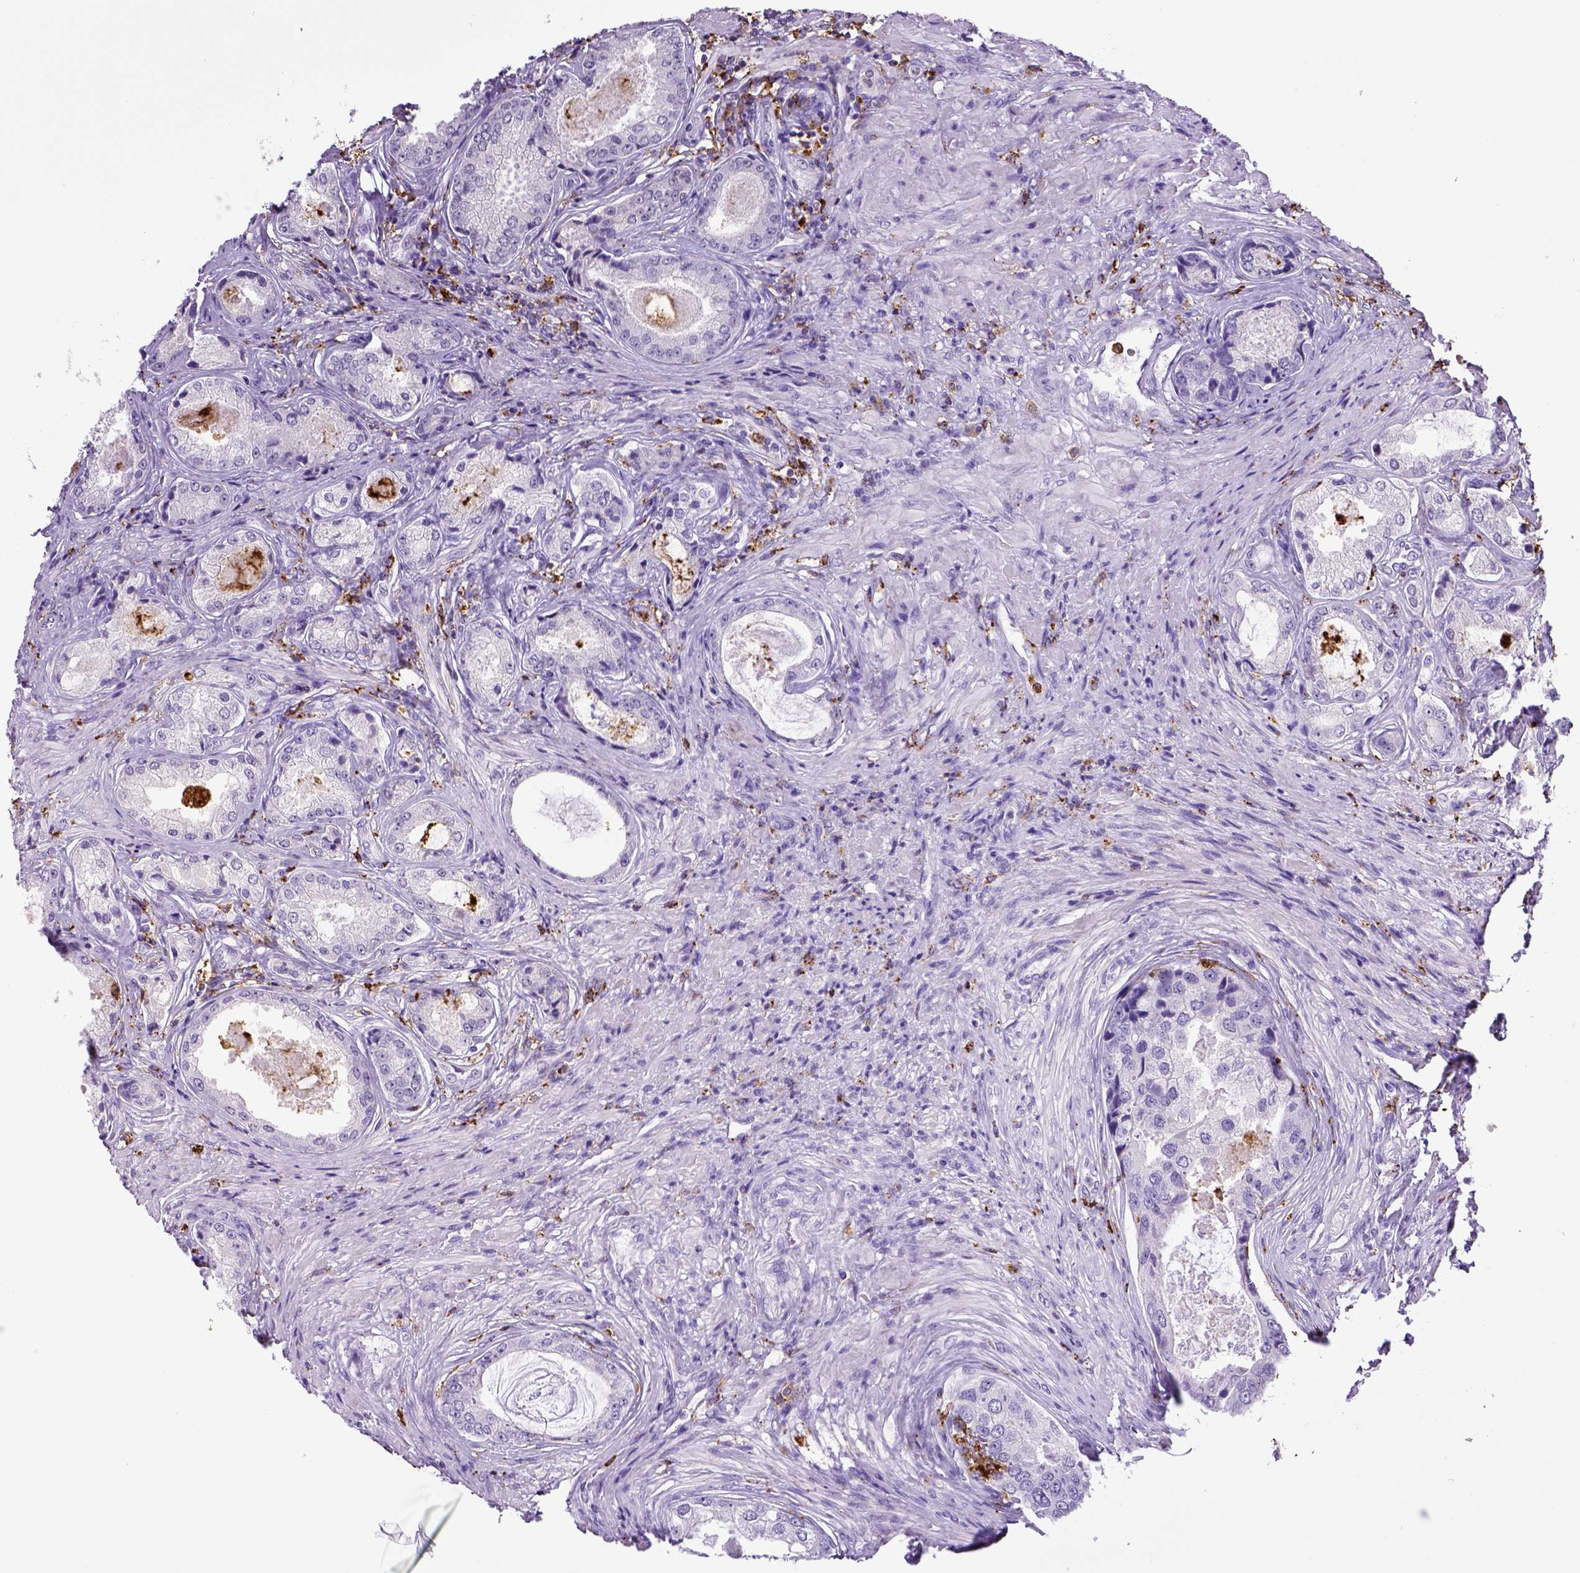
{"staining": {"intensity": "negative", "quantity": "none", "location": "none"}, "tissue": "prostate cancer", "cell_type": "Tumor cells", "image_type": "cancer", "snomed": [{"axis": "morphology", "description": "Adenocarcinoma, Low grade"}, {"axis": "topography", "description": "Prostate"}], "caption": "High power microscopy histopathology image of an immunohistochemistry (IHC) histopathology image of prostate cancer (low-grade adenocarcinoma), revealing no significant expression in tumor cells.", "gene": "CD68", "patient": {"sex": "male", "age": 68}}